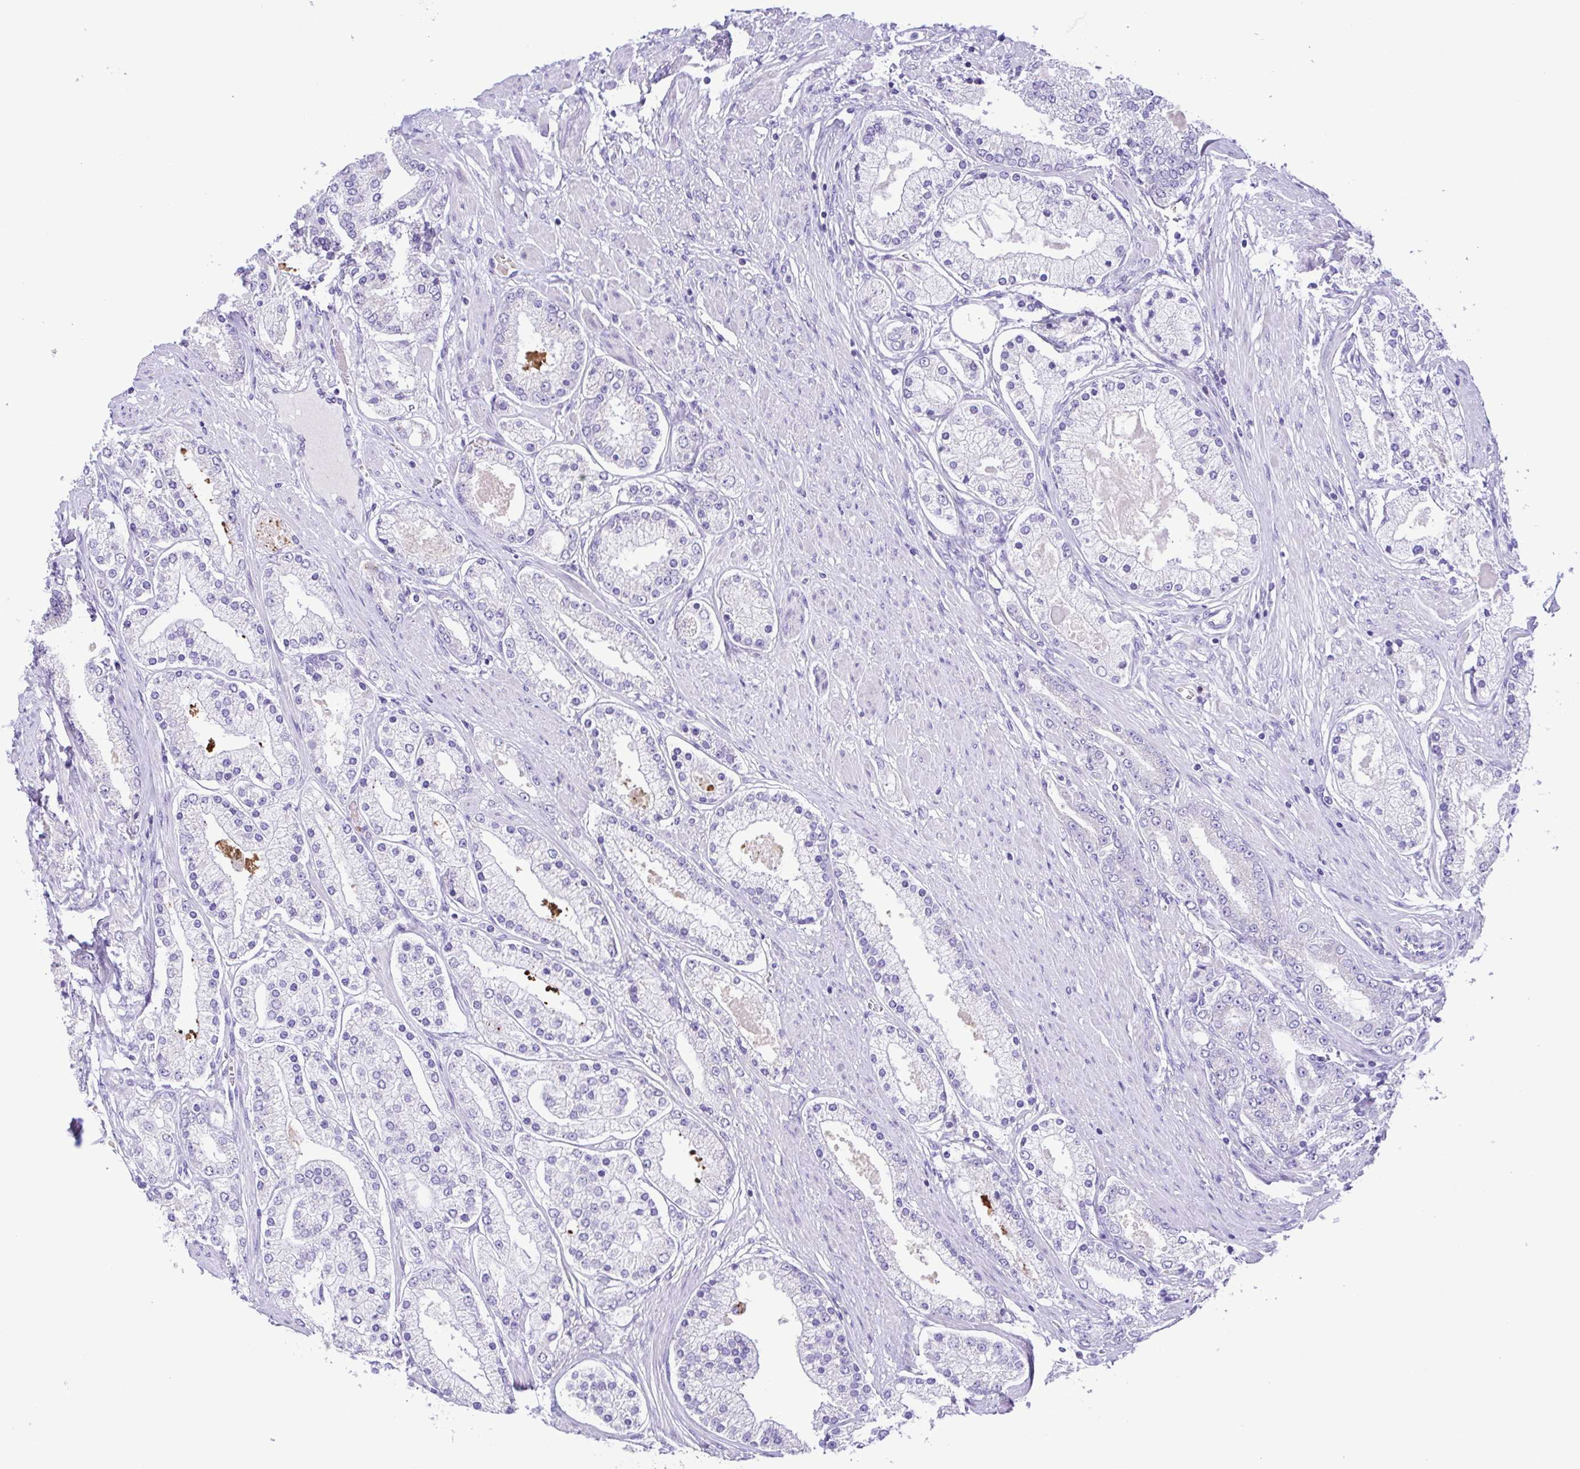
{"staining": {"intensity": "negative", "quantity": "none", "location": "none"}, "tissue": "prostate cancer", "cell_type": "Tumor cells", "image_type": "cancer", "snomed": [{"axis": "morphology", "description": "Adenocarcinoma, High grade"}, {"axis": "topography", "description": "Prostate"}], "caption": "High magnification brightfield microscopy of prostate adenocarcinoma (high-grade) stained with DAB (brown) and counterstained with hematoxylin (blue): tumor cells show no significant staining.", "gene": "CD72", "patient": {"sex": "male", "age": 67}}